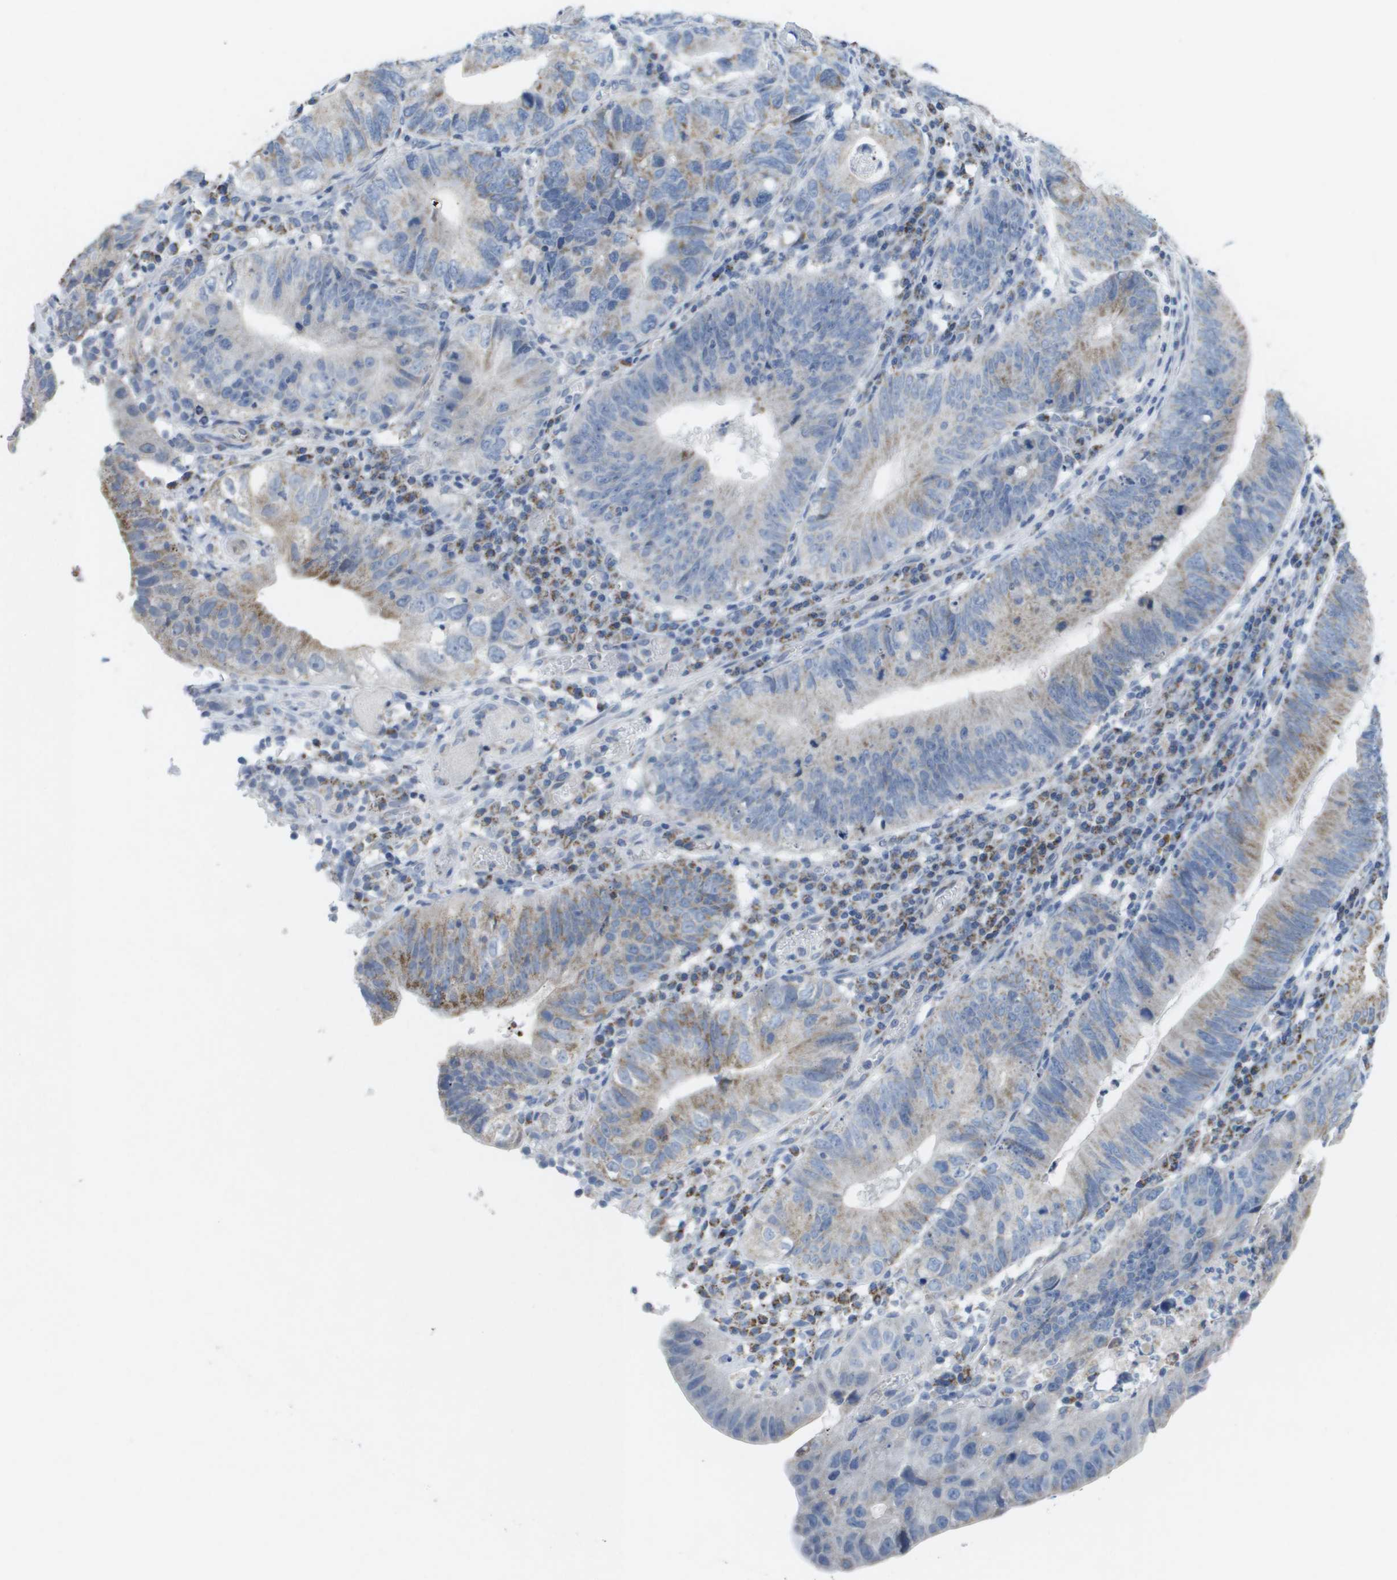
{"staining": {"intensity": "moderate", "quantity": "25%-75%", "location": "cytoplasmic/membranous"}, "tissue": "stomach cancer", "cell_type": "Tumor cells", "image_type": "cancer", "snomed": [{"axis": "morphology", "description": "Adenocarcinoma, NOS"}, {"axis": "topography", "description": "Stomach"}], "caption": "Moderate cytoplasmic/membranous staining is present in about 25%-75% of tumor cells in stomach cancer (adenocarcinoma).", "gene": "TMEM223", "patient": {"sex": "male", "age": 59}}